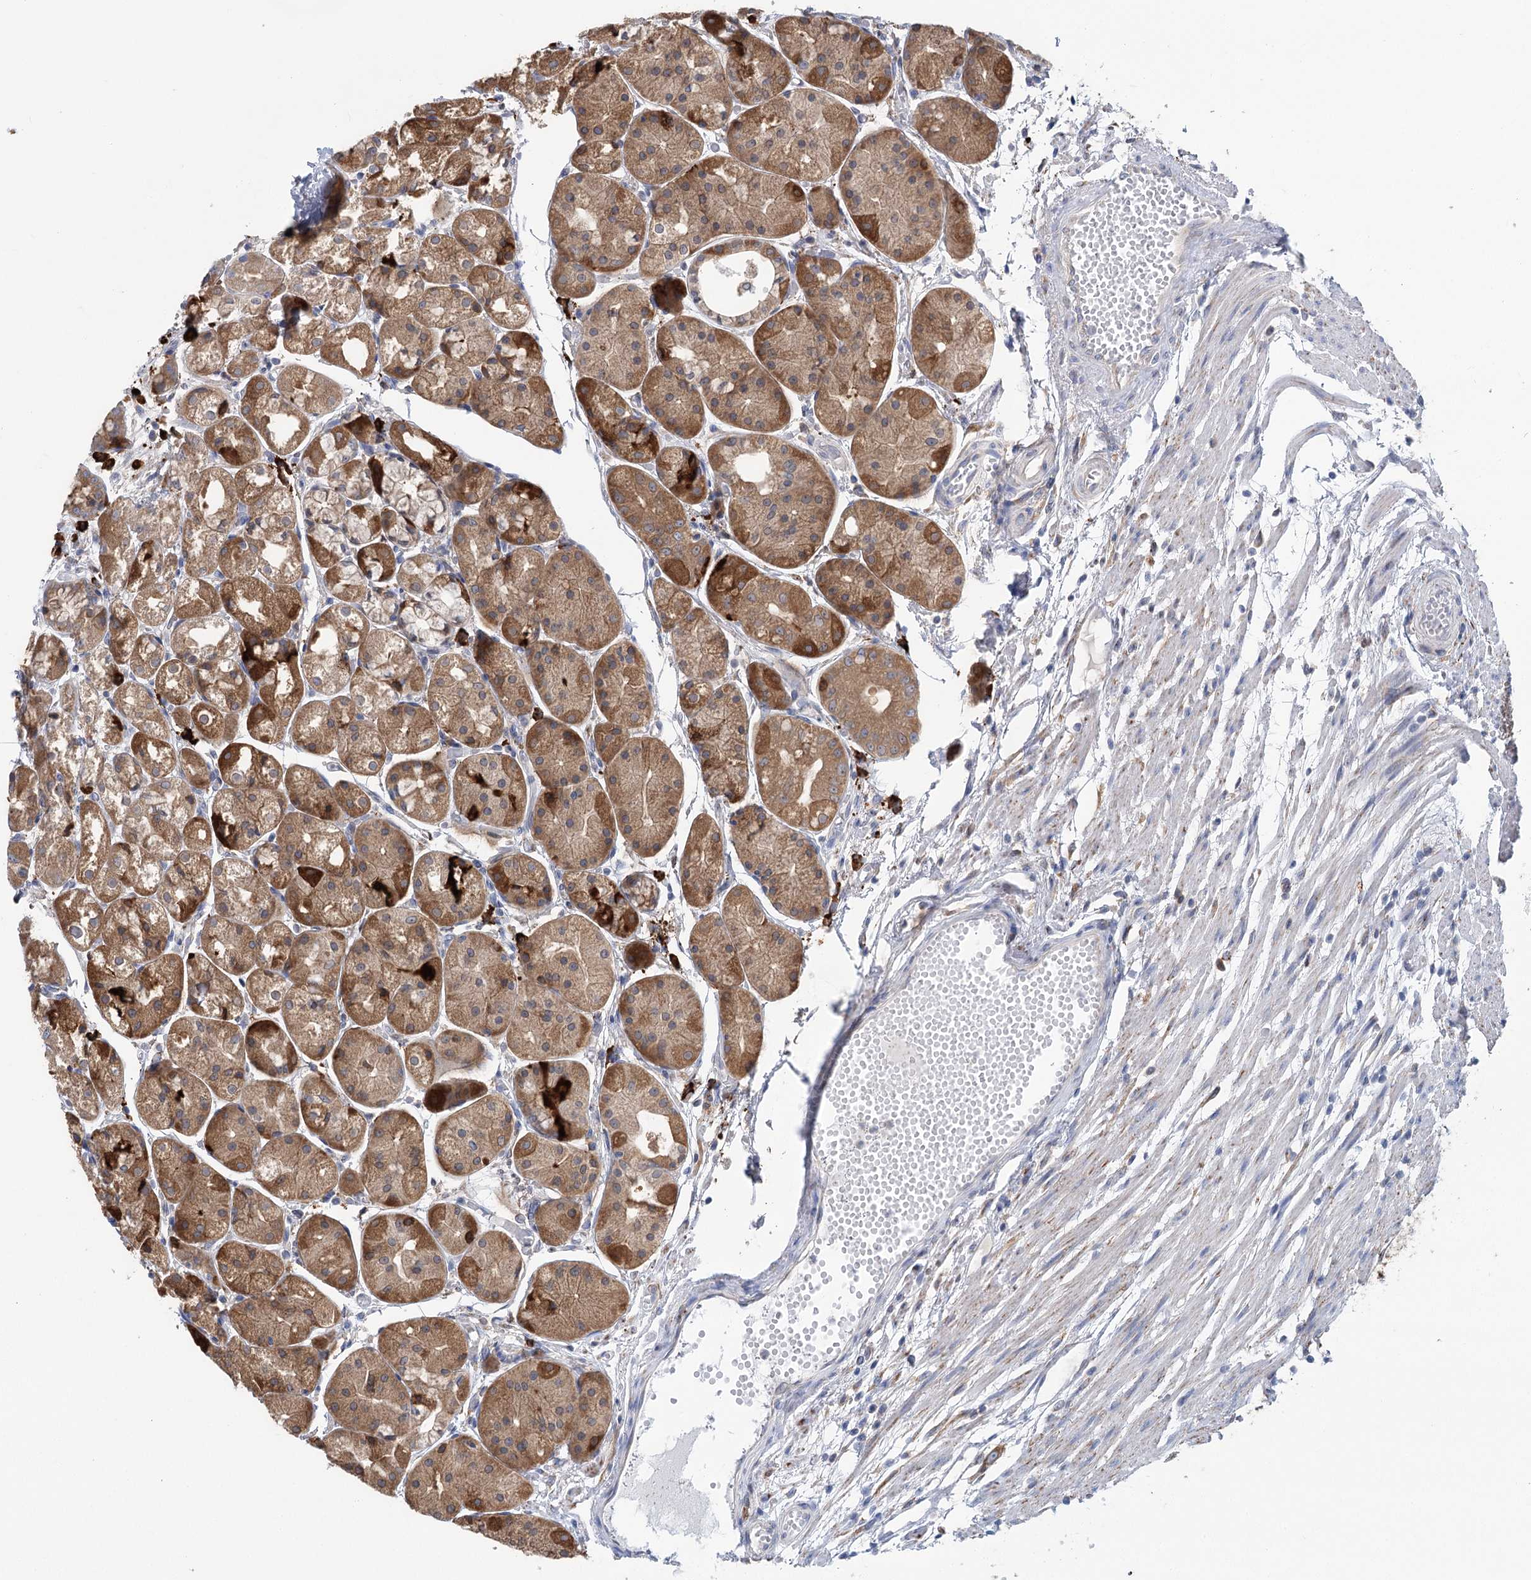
{"staining": {"intensity": "strong", "quantity": "25%-75%", "location": "cytoplasmic/membranous"}, "tissue": "stomach", "cell_type": "Glandular cells", "image_type": "normal", "snomed": [{"axis": "morphology", "description": "Normal tissue, NOS"}, {"axis": "topography", "description": "Stomach, upper"}], "caption": "Protein expression analysis of benign human stomach reveals strong cytoplasmic/membranous positivity in approximately 25%-75% of glandular cells.", "gene": "METTL24", "patient": {"sex": "male", "age": 72}}